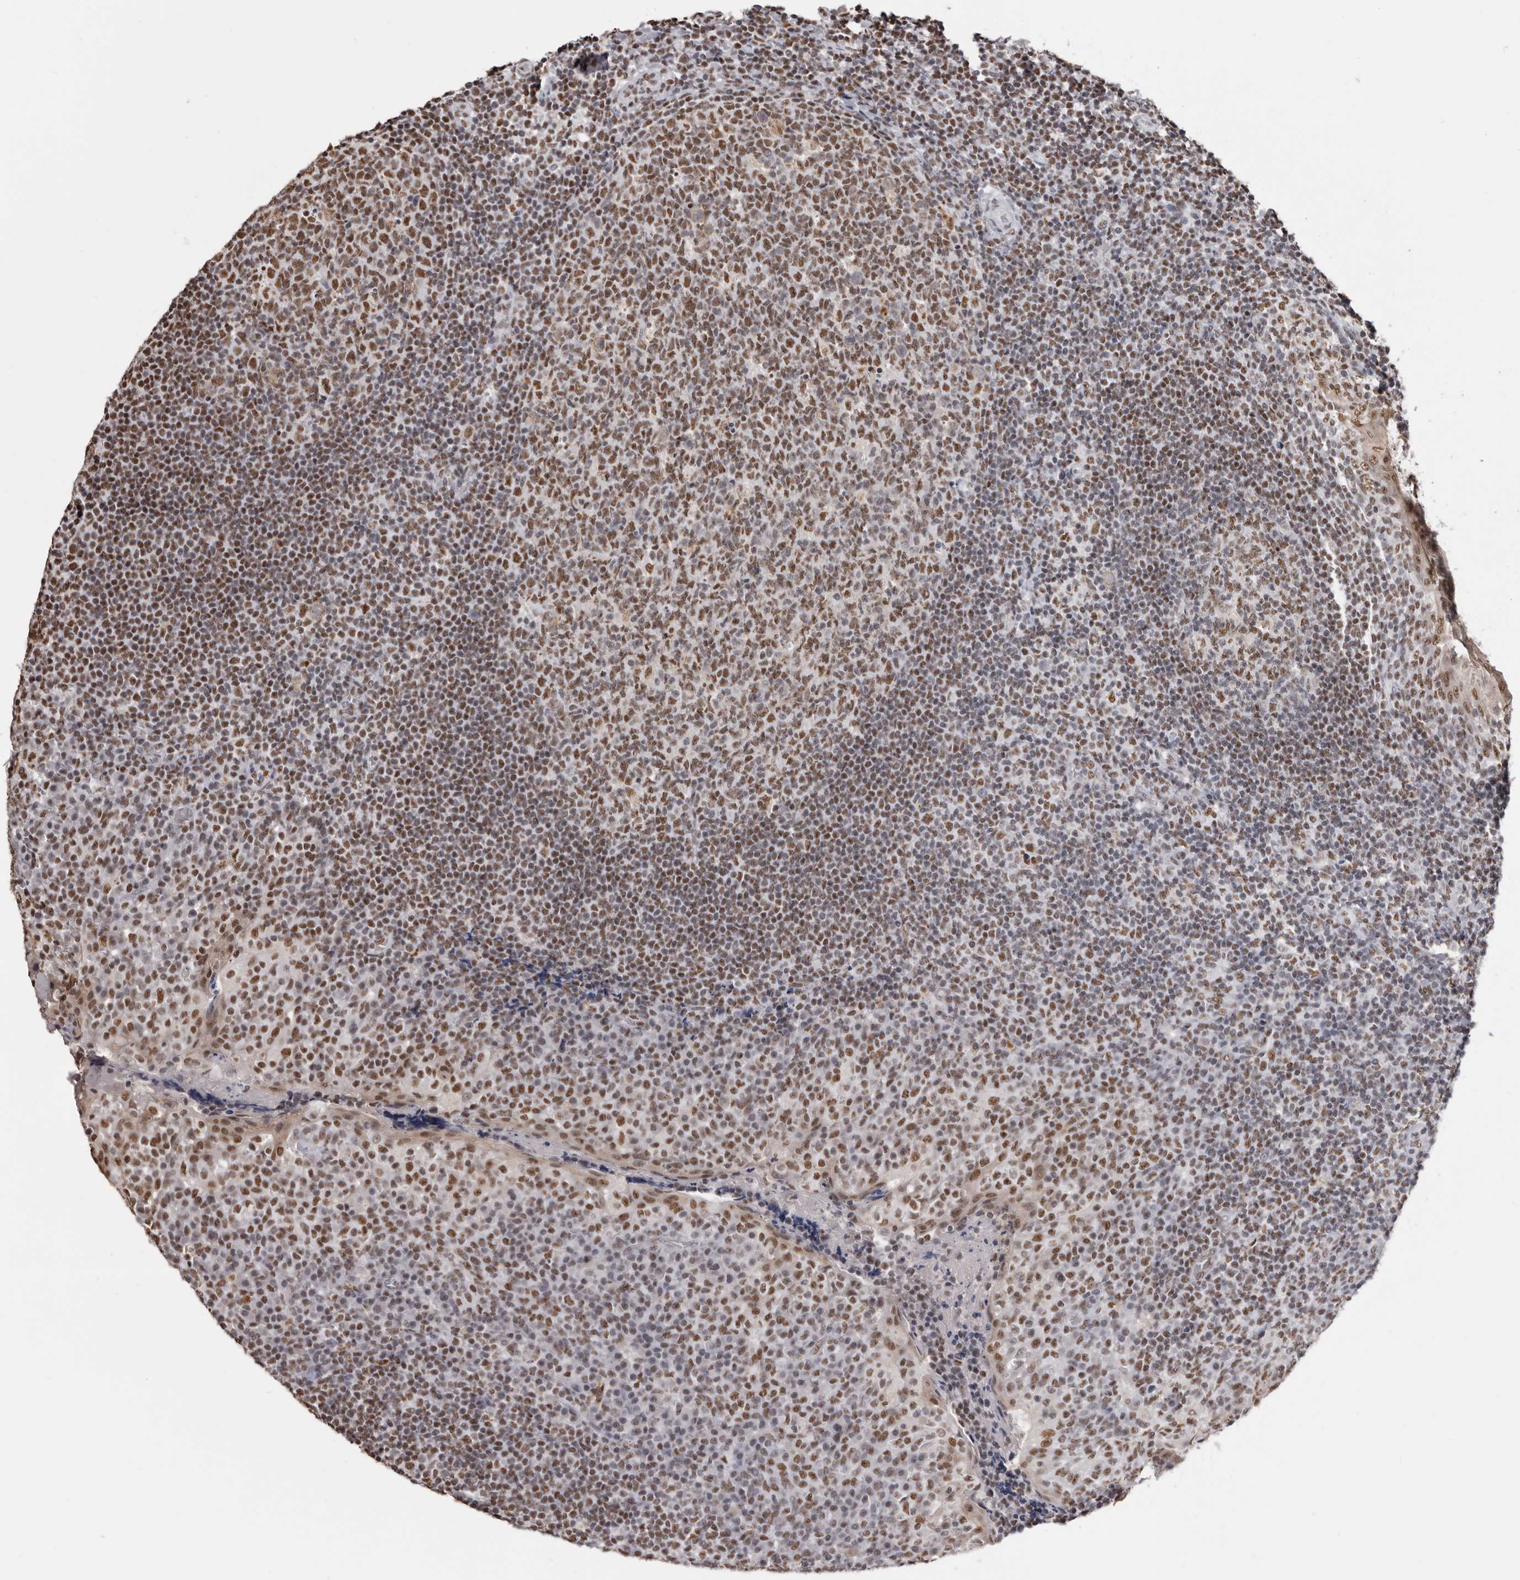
{"staining": {"intensity": "moderate", "quantity": ">75%", "location": "nuclear"}, "tissue": "tonsil", "cell_type": "Germinal center cells", "image_type": "normal", "snomed": [{"axis": "morphology", "description": "Normal tissue, NOS"}, {"axis": "topography", "description": "Tonsil"}], "caption": "Immunohistochemistry (IHC) photomicrograph of benign tonsil stained for a protein (brown), which displays medium levels of moderate nuclear expression in approximately >75% of germinal center cells.", "gene": "SCAF4", "patient": {"sex": "female", "age": 19}}